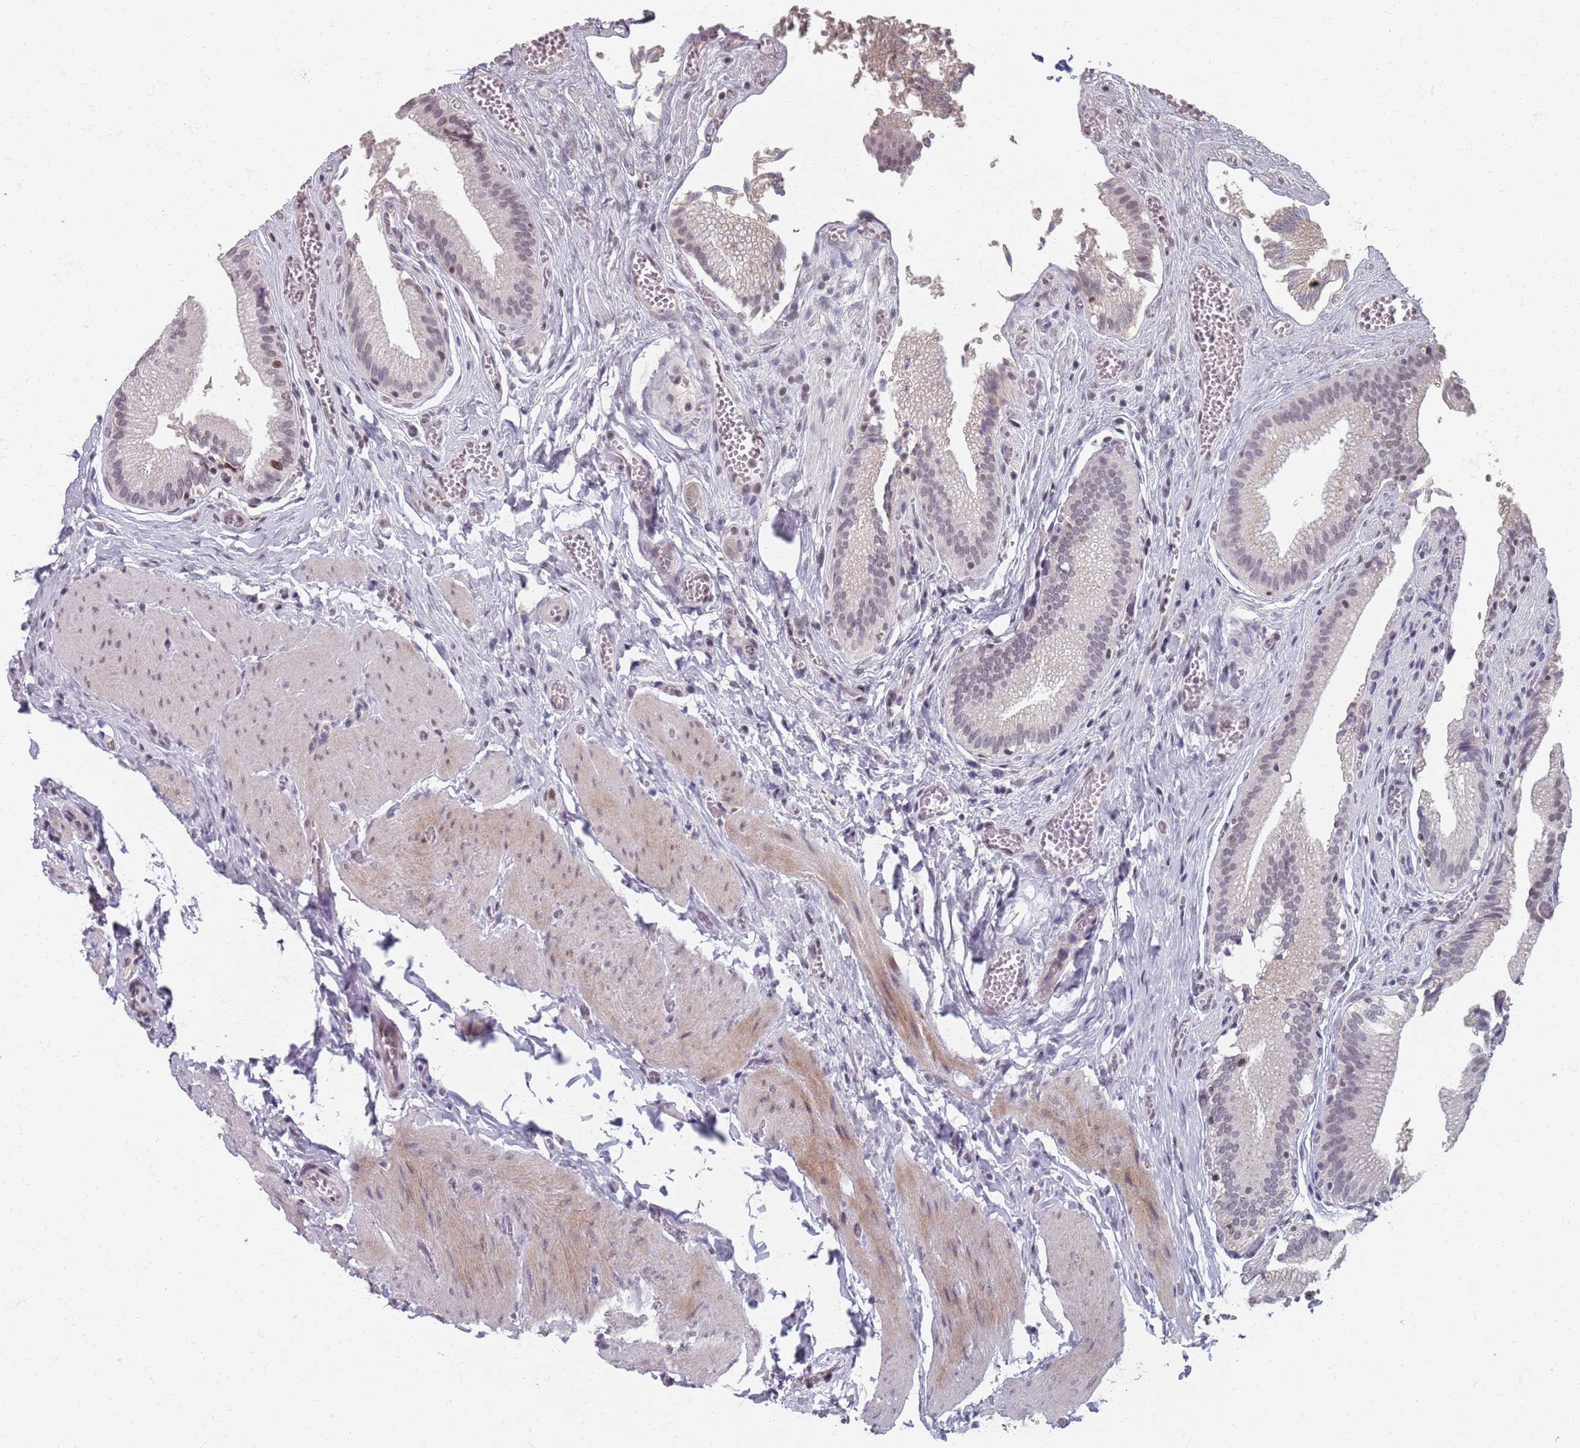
{"staining": {"intensity": "moderate", "quantity": "<25%", "location": "nuclear"}, "tissue": "gallbladder", "cell_type": "Glandular cells", "image_type": "normal", "snomed": [{"axis": "morphology", "description": "Normal tissue, NOS"}, {"axis": "topography", "description": "Gallbladder"}, {"axis": "topography", "description": "Peripheral nerve tissue"}], "caption": "A micrograph showing moderate nuclear expression in about <25% of glandular cells in unremarkable gallbladder, as visualized by brown immunohistochemical staining.", "gene": "SAMD1", "patient": {"sex": "male", "age": 17}}